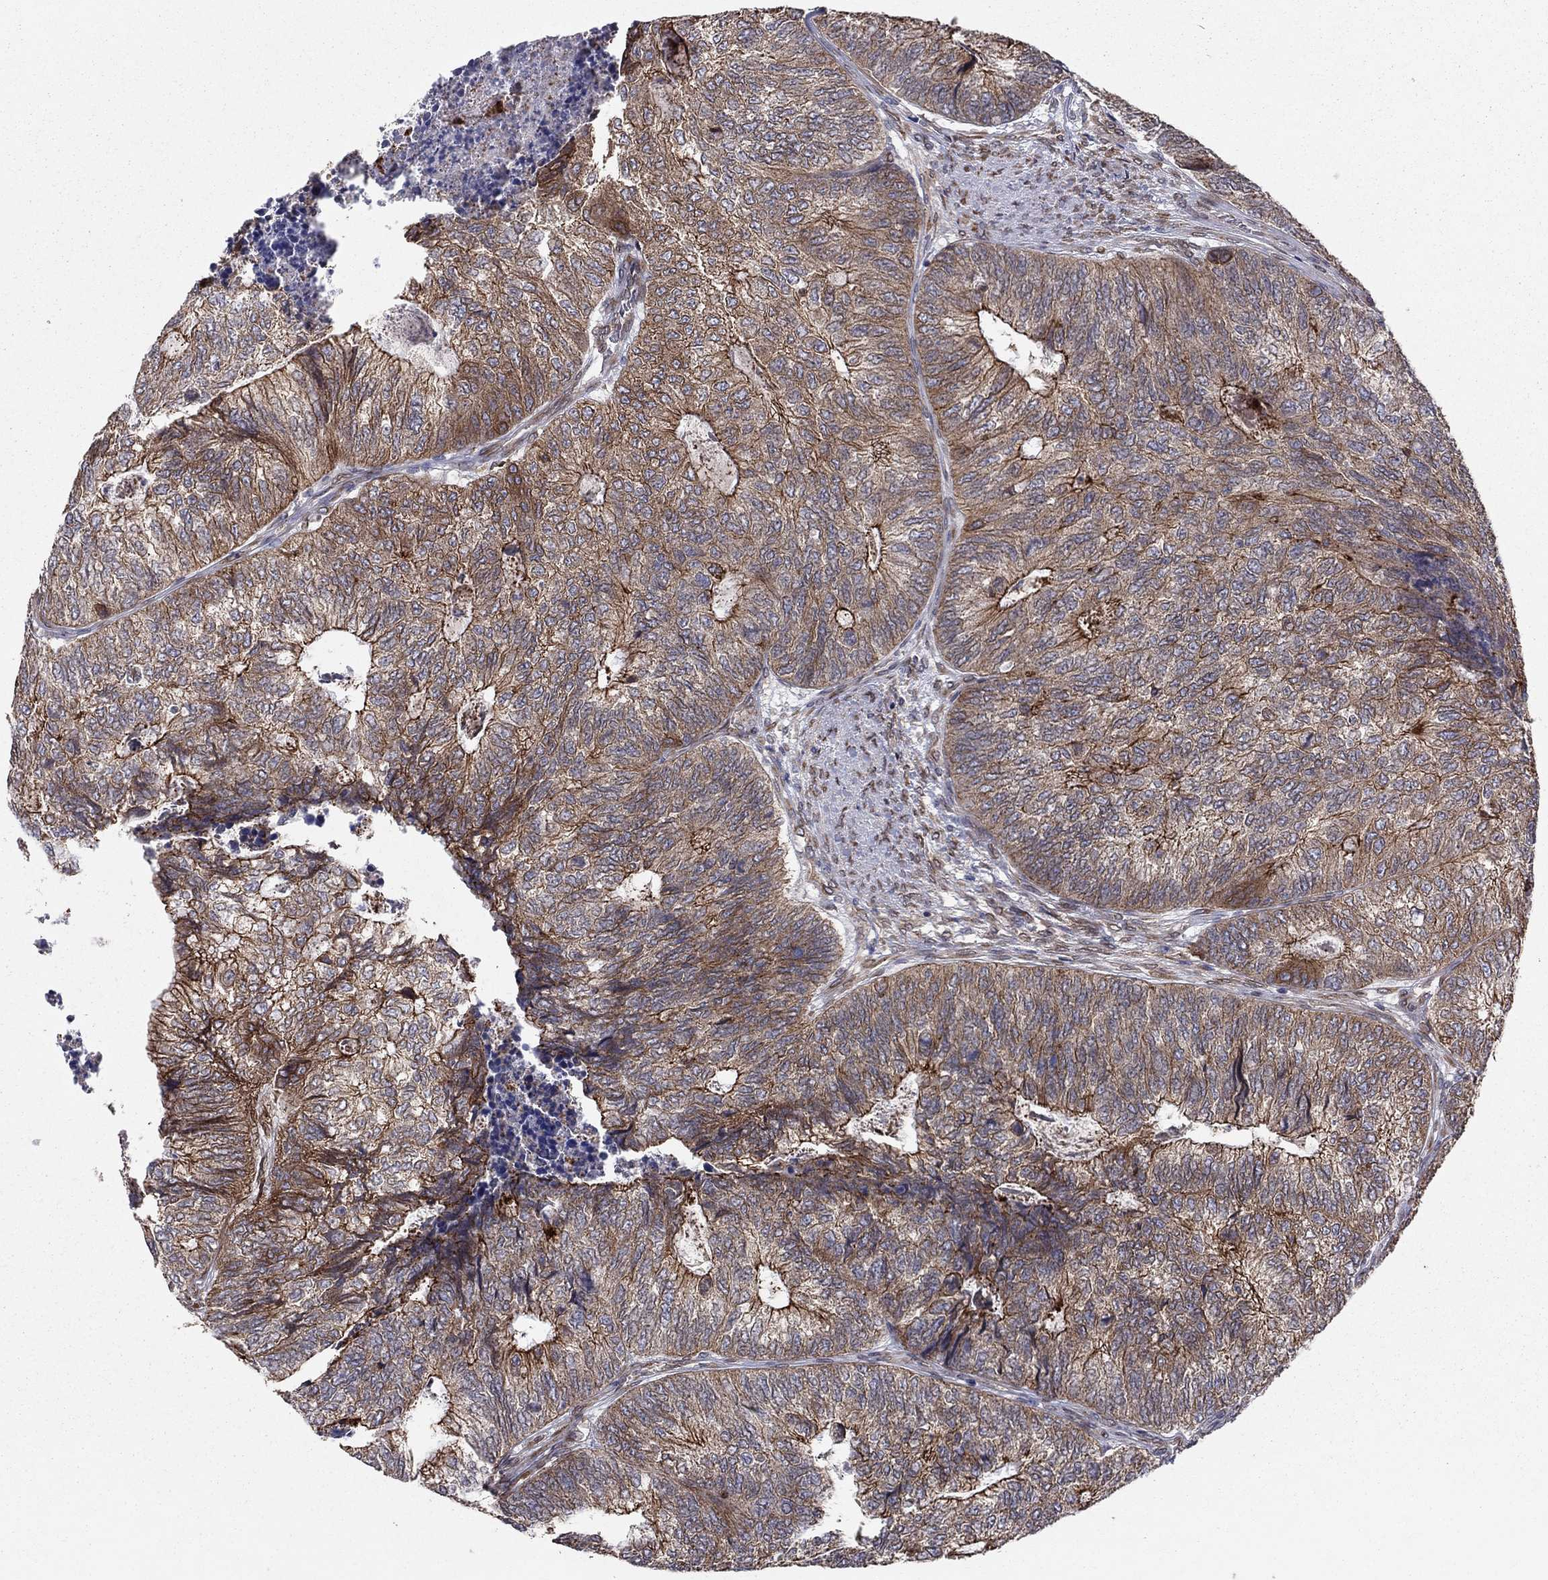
{"staining": {"intensity": "strong", "quantity": "25%-75%", "location": "cytoplasmic/membranous"}, "tissue": "colorectal cancer", "cell_type": "Tumor cells", "image_type": "cancer", "snomed": [{"axis": "morphology", "description": "Adenocarcinoma, NOS"}, {"axis": "topography", "description": "Colon"}], "caption": "Immunohistochemical staining of human colorectal cancer displays high levels of strong cytoplasmic/membranous staining in approximately 25%-75% of tumor cells.", "gene": "YIF1A", "patient": {"sex": "female", "age": 67}}